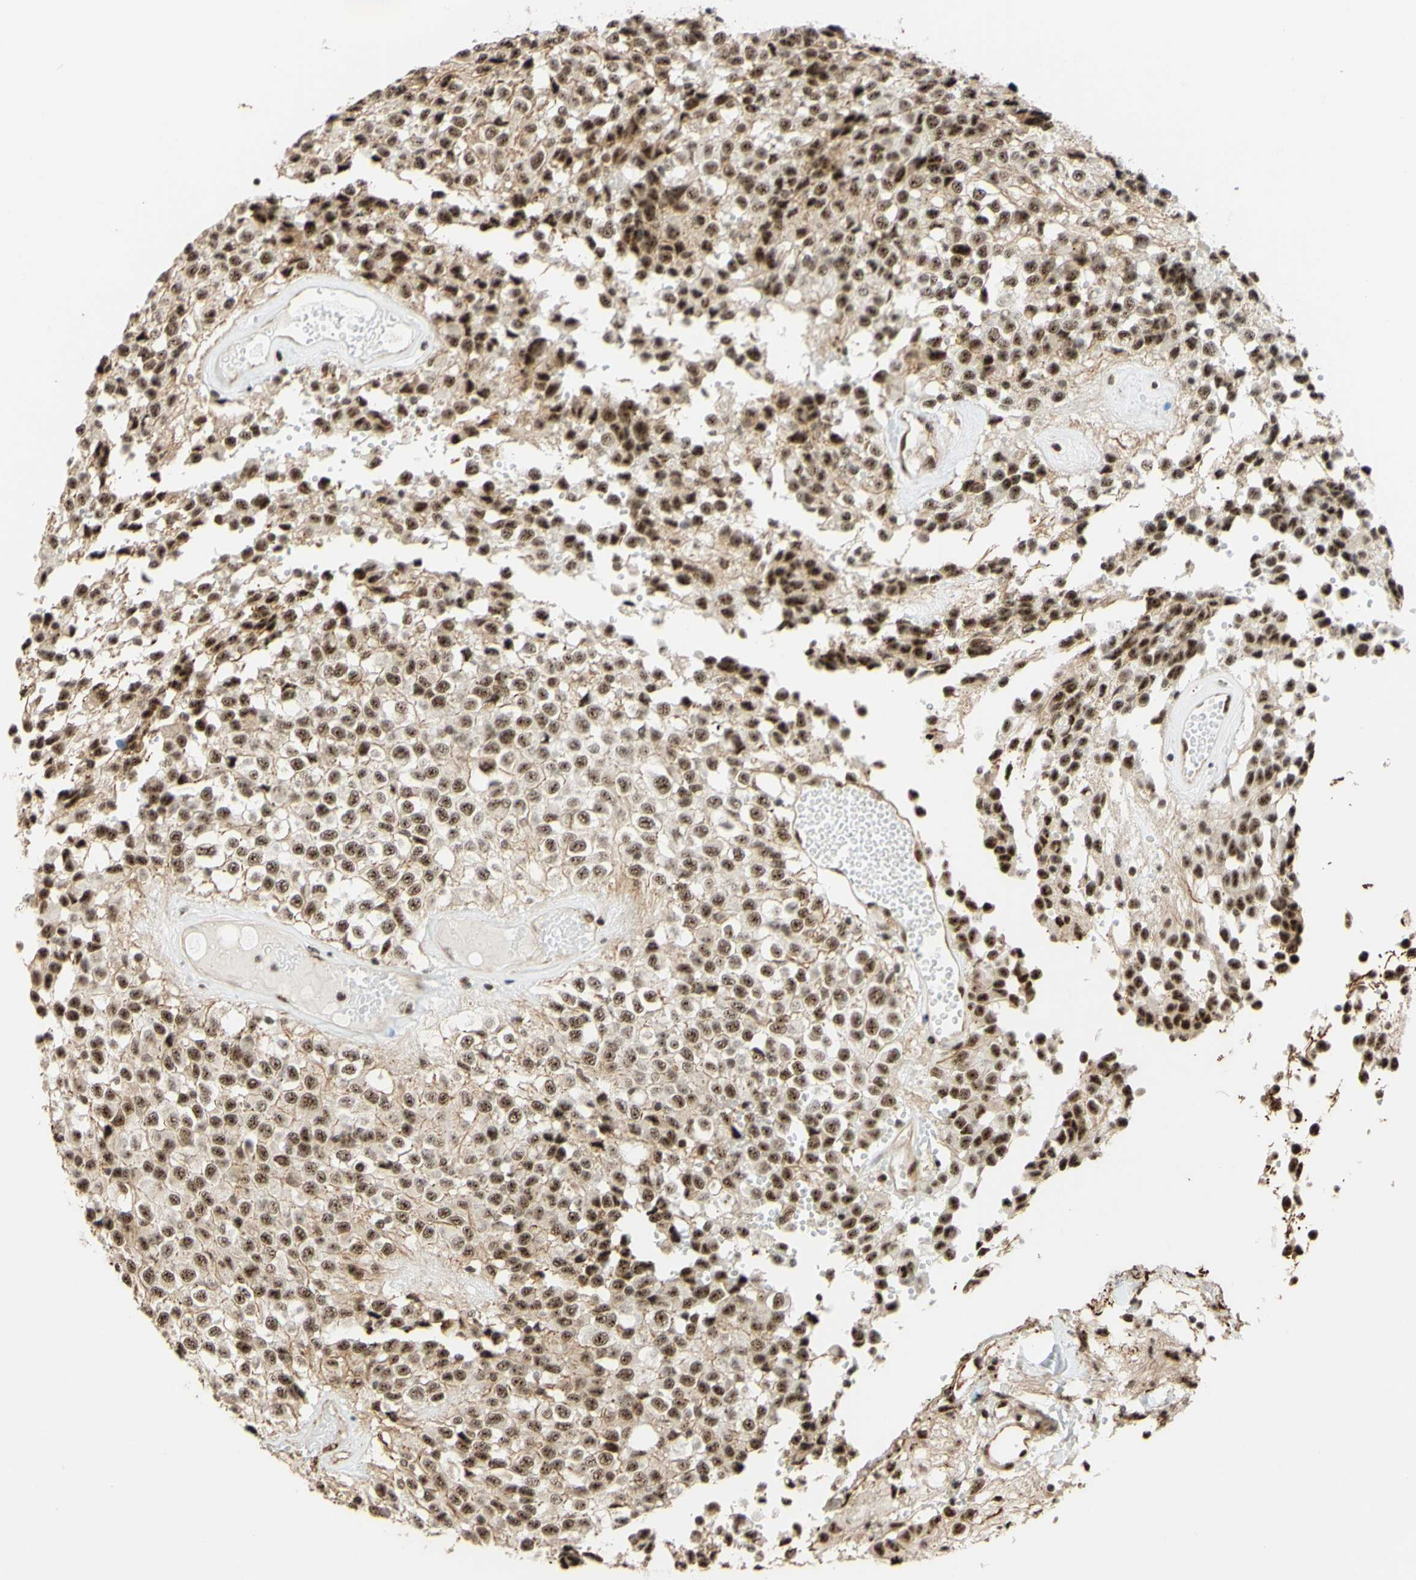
{"staining": {"intensity": "moderate", "quantity": ">75%", "location": "nuclear"}, "tissue": "glioma", "cell_type": "Tumor cells", "image_type": "cancer", "snomed": [{"axis": "morphology", "description": "Glioma, malignant, High grade"}, {"axis": "topography", "description": "Brain"}], "caption": "Protein staining exhibits moderate nuclear staining in approximately >75% of tumor cells in glioma.", "gene": "SAP18", "patient": {"sex": "male", "age": 32}}